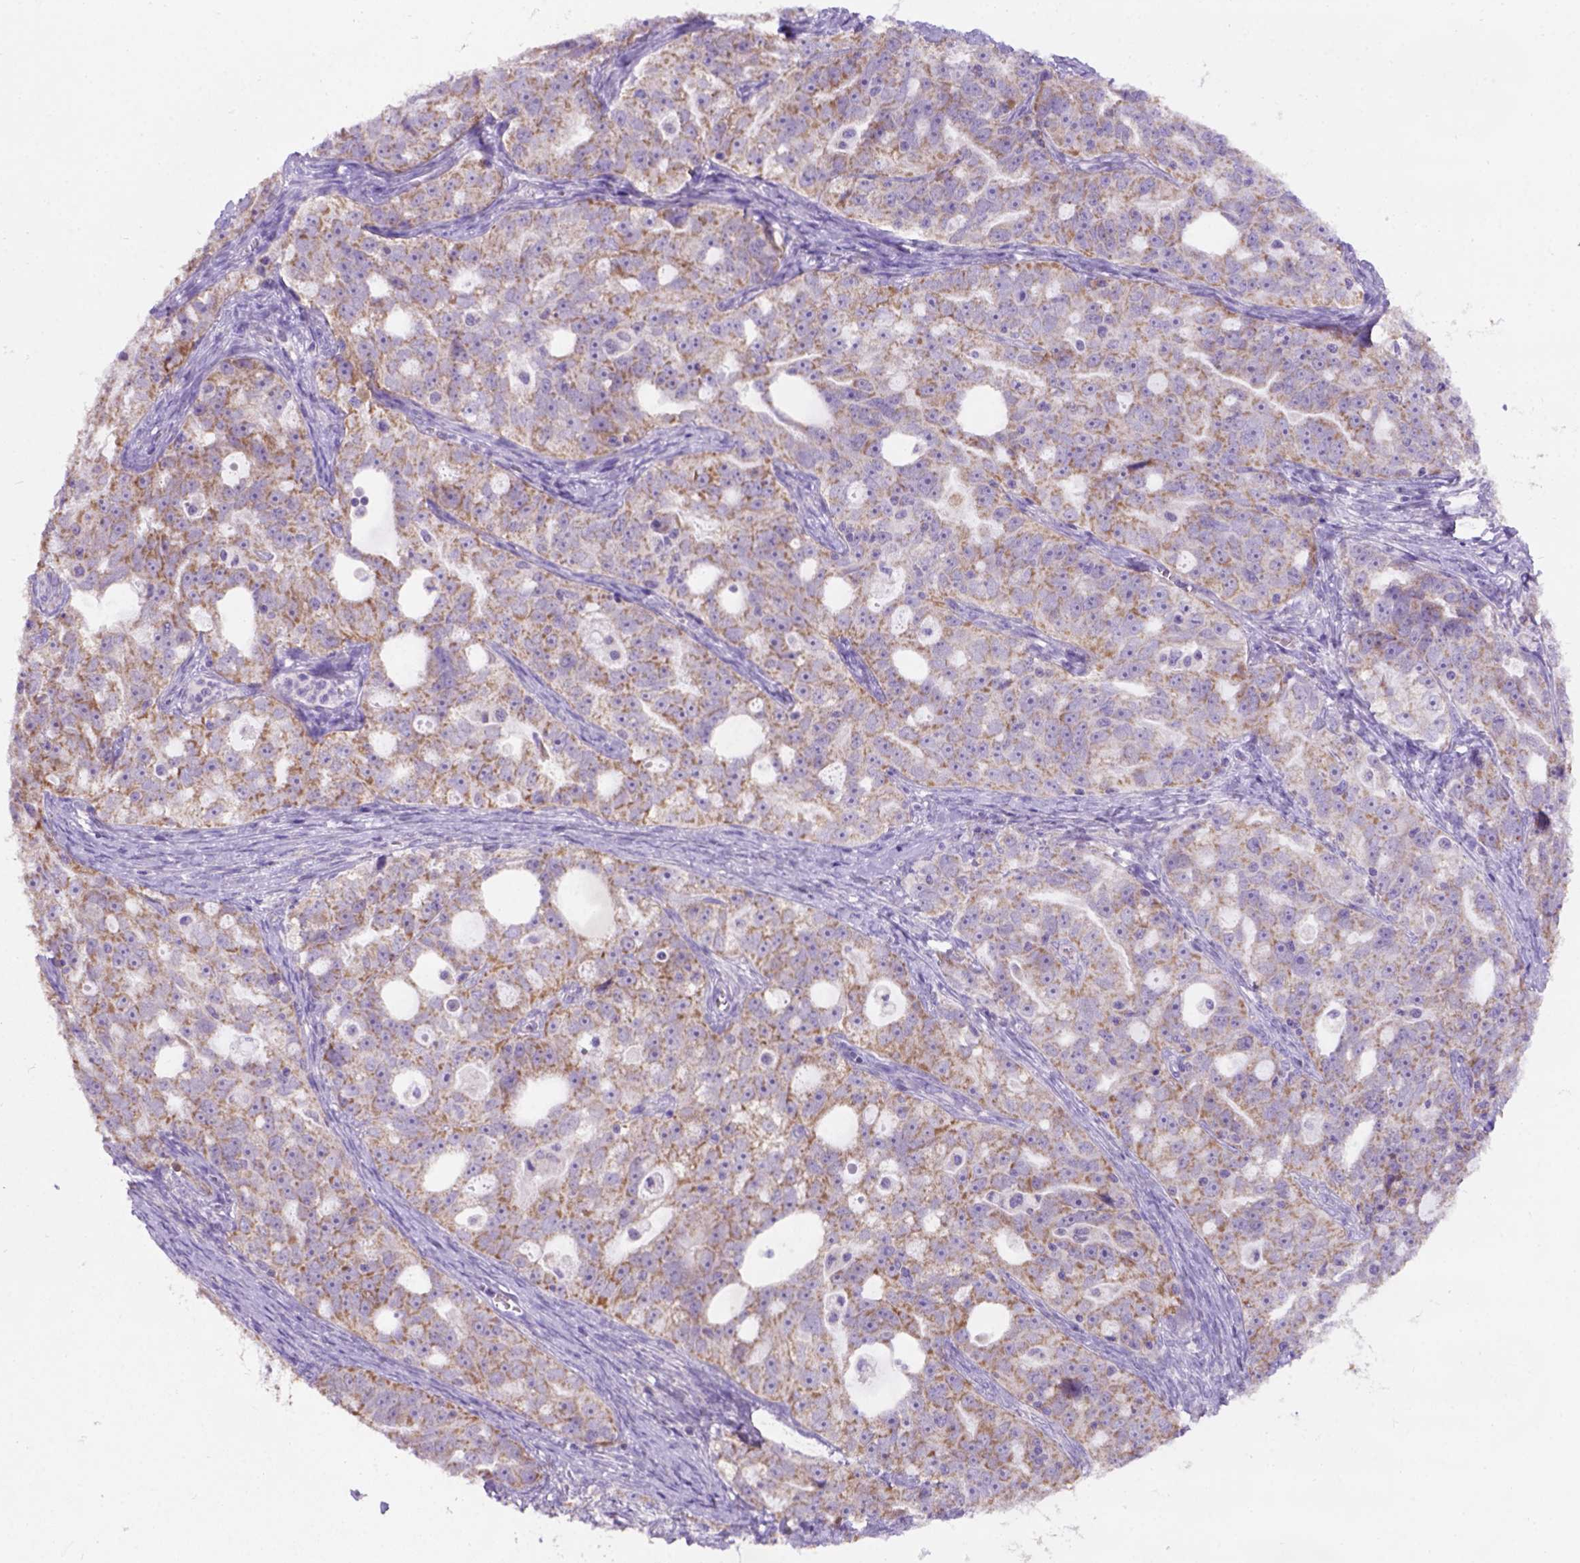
{"staining": {"intensity": "moderate", "quantity": ">75%", "location": "cytoplasmic/membranous"}, "tissue": "ovarian cancer", "cell_type": "Tumor cells", "image_type": "cancer", "snomed": [{"axis": "morphology", "description": "Cystadenocarcinoma, serous, NOS"}, {"axis": "topography", "description": "Ovary"}], "caption": "The photomicrograph exhibits immunohistochemical staining of ovarian cancer. There is moderate cytoplasmic/membranous positivity is appreciated in approximately >75% of tumor cells. The protein is stained brown, and the nuclei are stained in blue (DAB IHC with brightfield microscopy, high magnification).", "gene": "L2HGDH", "patient": {"sex": "female", "age": 51}}